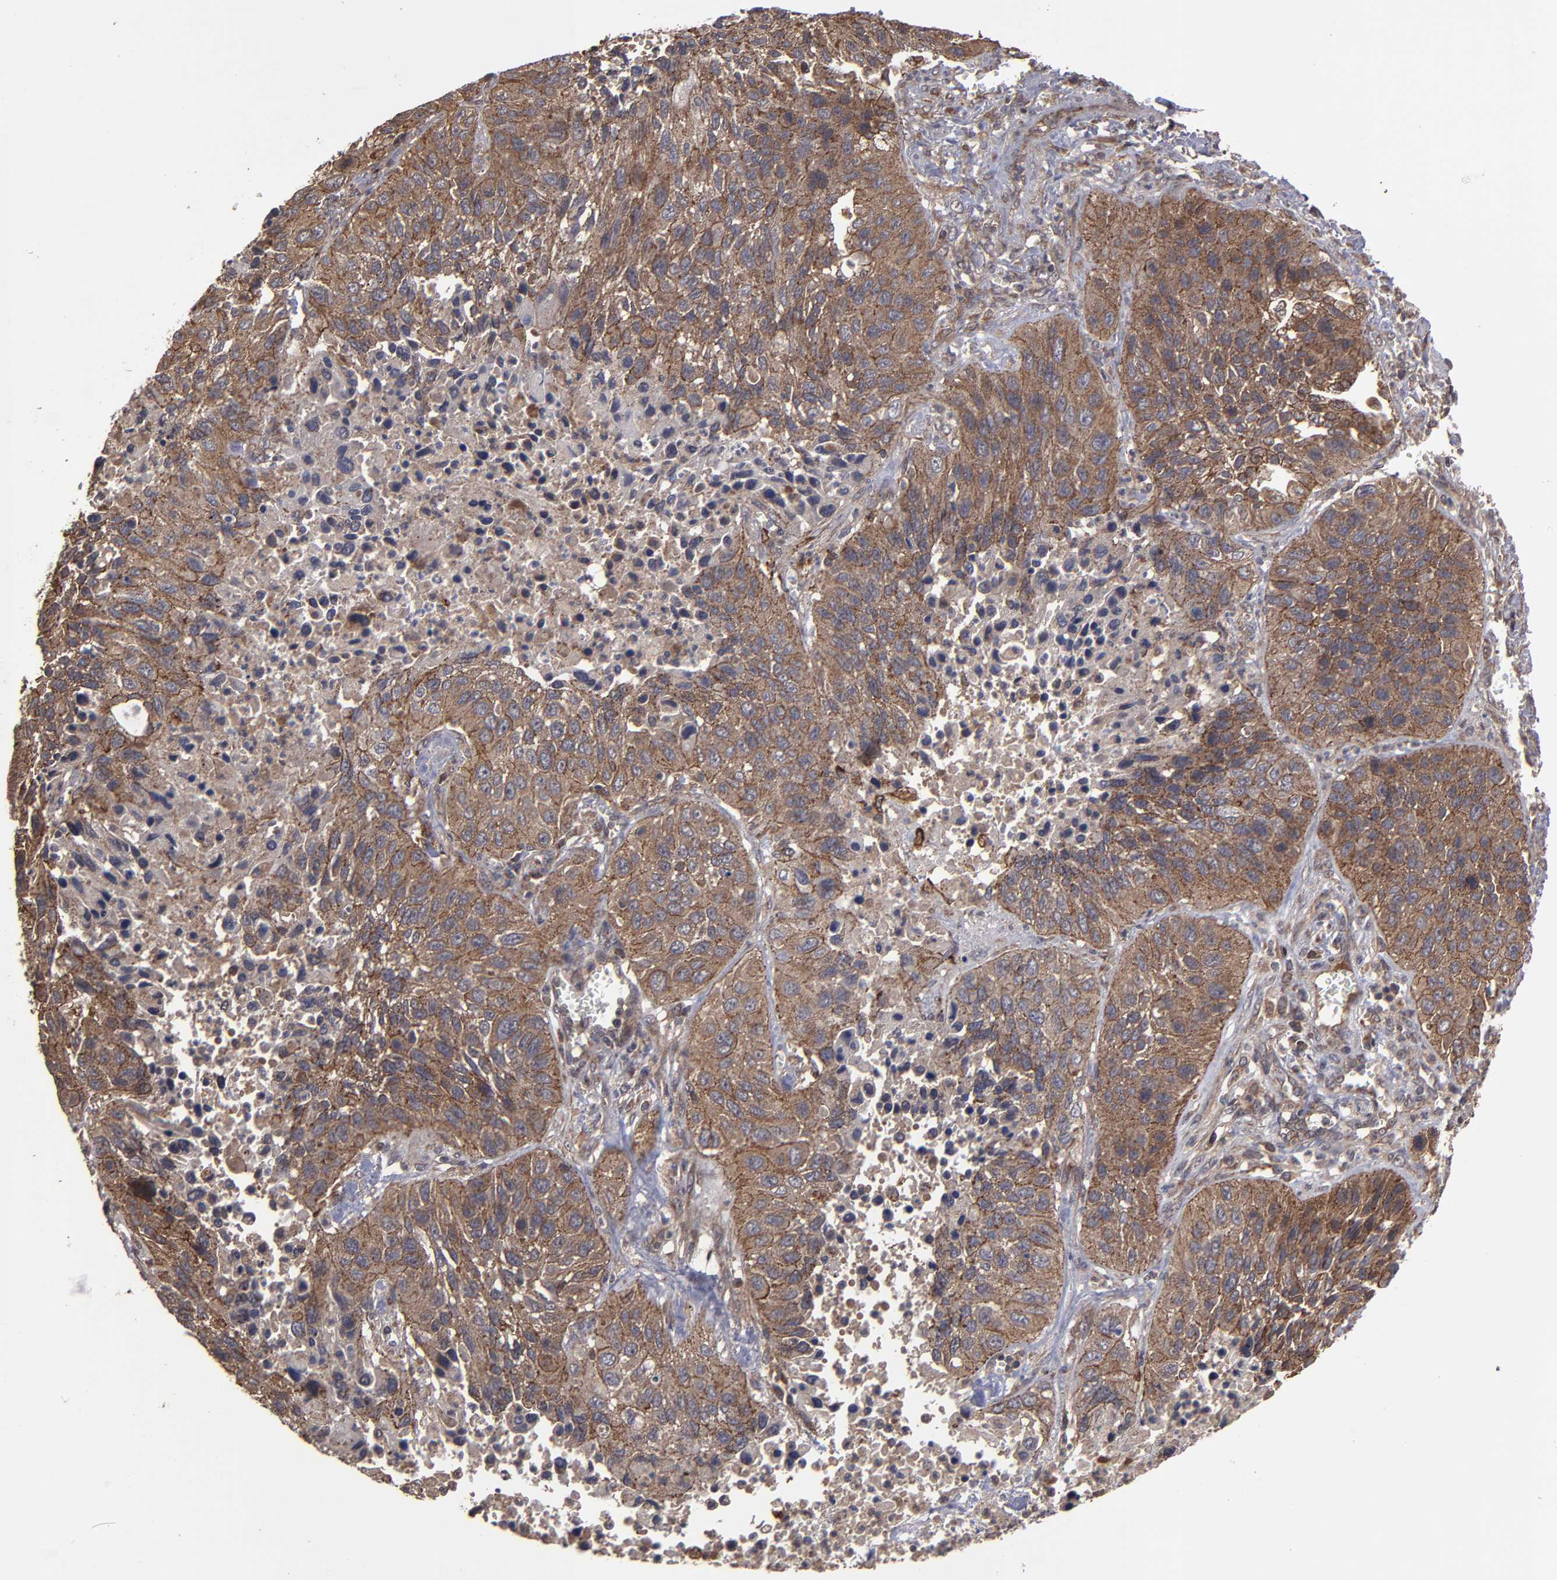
{"staining": {"intensity": "weak", "quantity": ">75%", "location": "cytoplasmic/membranous"}, "tissue": "lung cancer", "cell_type": "Tumor cells", "image_type": "cancer", "snomed": [{"axis": "morphology", "description": "Squamous cell carcinoma, NOS"}, {"axis": "topography", "description": "Lung"}], "caption": "This is a photomicrograph of immunohistochemistry staining of lung cancer, which shows weak staining in the cytoplasmic/membranous of tumor cells.", "gene": "RPS6KA6", "patient": {"sex": "female", "age": 76}}